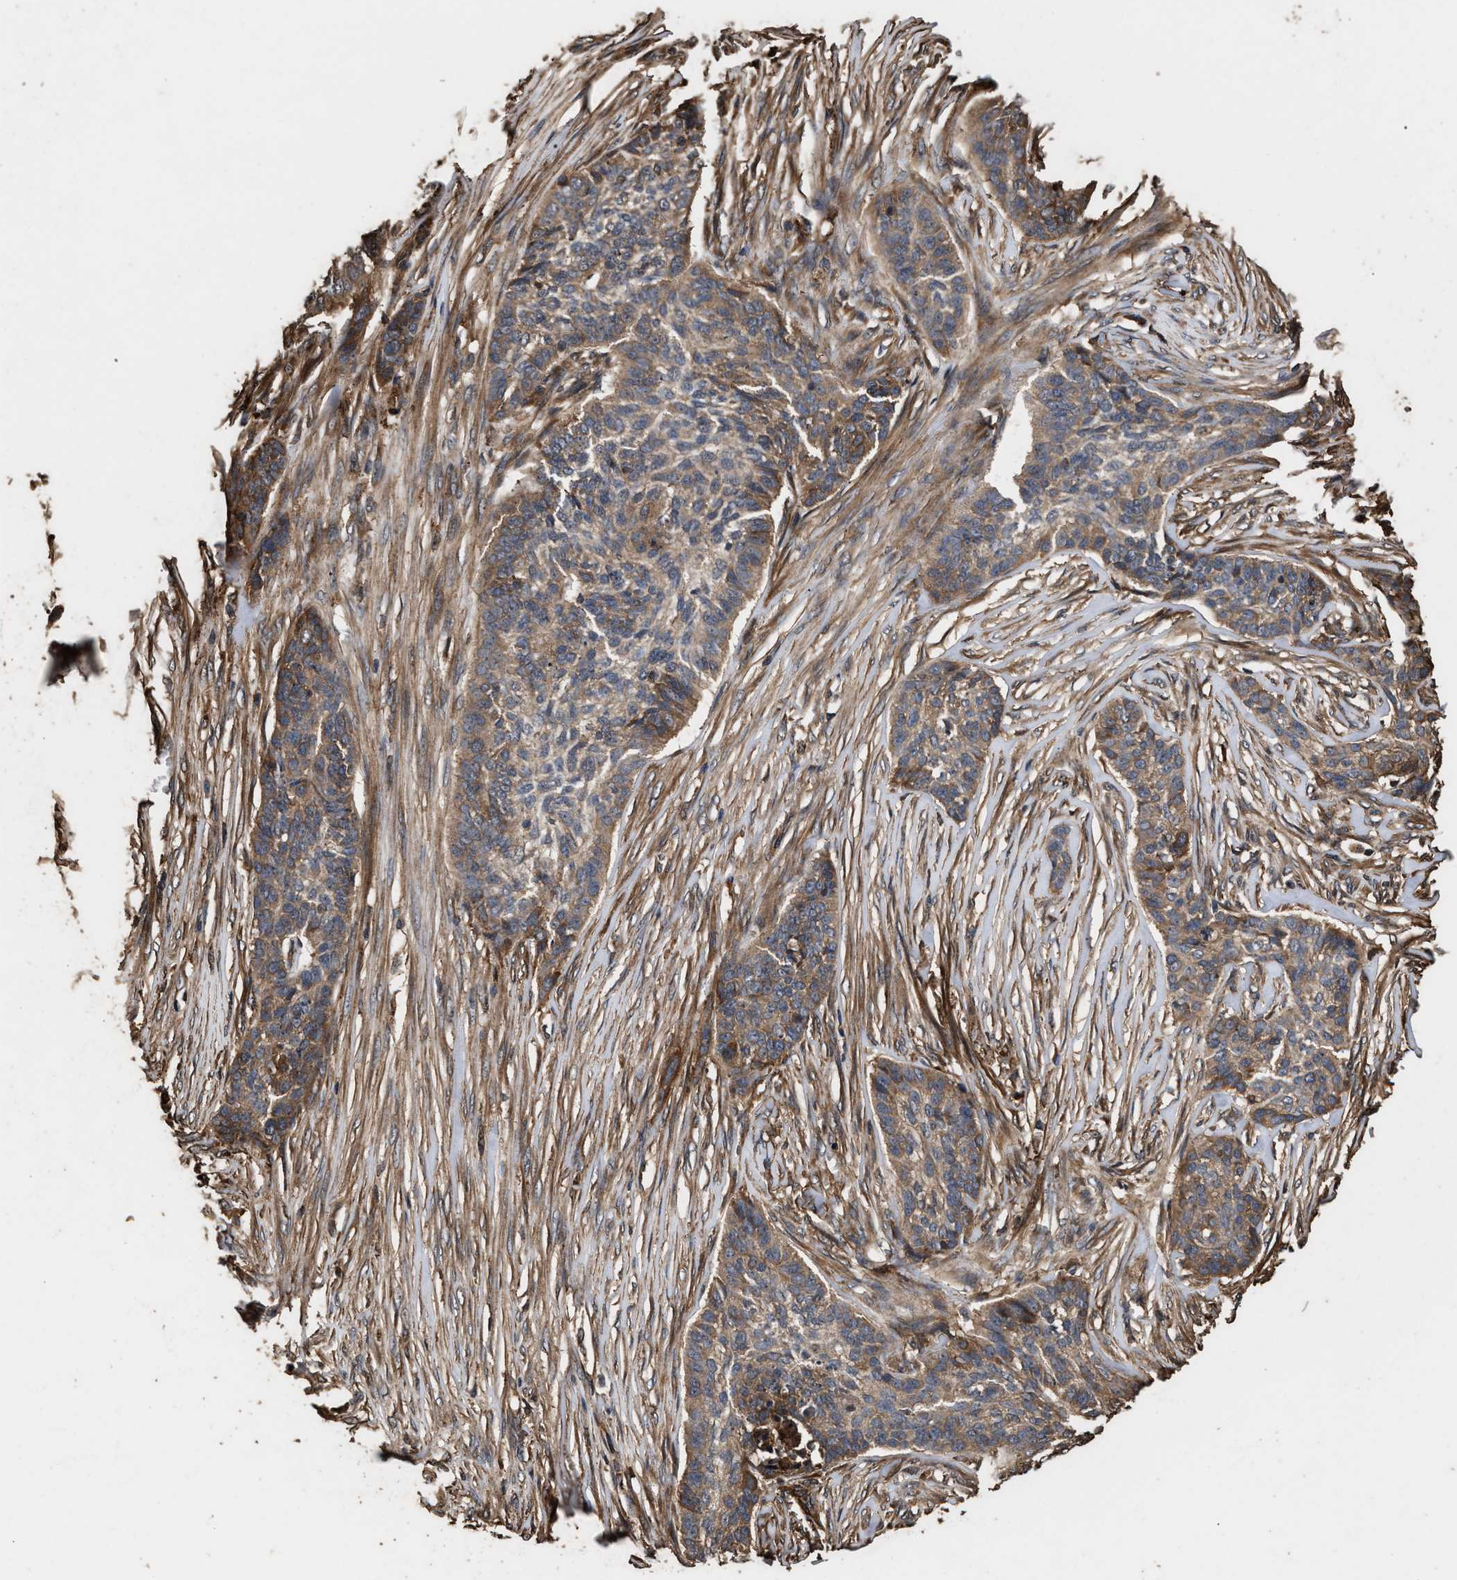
{"staining": {"intensity": "weak", "quantity": ">75%", "location": "cytoplasmic/membranous"}, "tissue": "skin cancer", "cell_type": "Tumor cells", "image_type": "cancer", "snomed": [{"axis": "morphology", "description": "Basal cell carcinoma"}, {"axis": "topography", "description": "Skin"}], "caption": "Brown immunohistochemical staining in human basal cell carcinoma (skin) exhibits weak cytoplasmic/membranous expression in about >75% of tumor cells.", "gene": "KYAT1", "patient": {"sex": "male", "age": 85}}